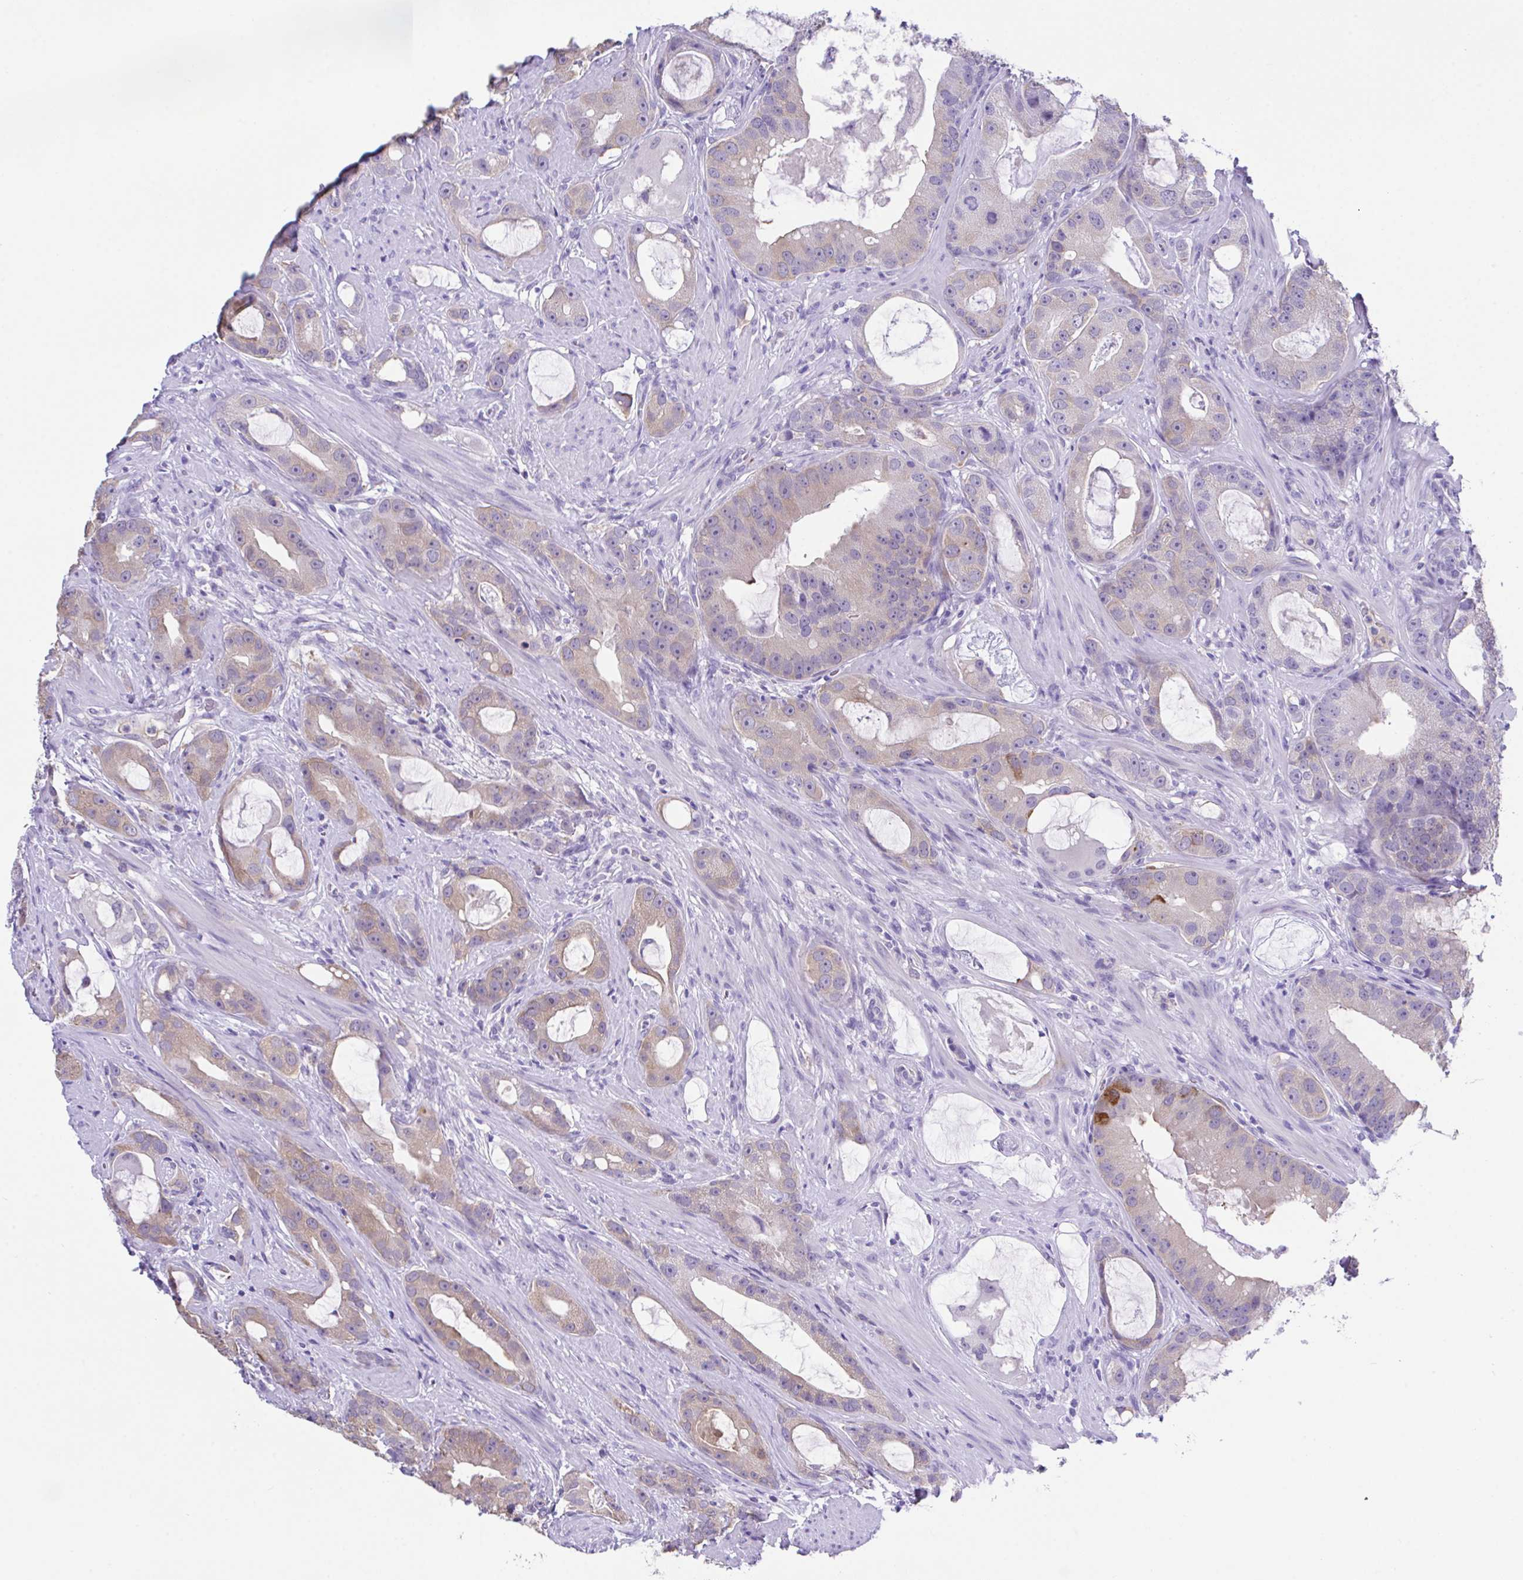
{"staining": {"intensity": "weak", "quantity": "25%-75%", "location": "cytoplasmic/membranous"}, "tissue": "prostate cancer", "cell_type": "Tumor cells", "image_type": "cancer", "snomed": [{"axis": "morphology", "description": "Adenocarcinoma, High grade"}, {"axis": "topography", "description": "Prostate"}], "caption": "Prostate high-grade adenocarcinoma was stained to show a protein in brown. There is low levels of weak cytoplasmic/membranous positivity in about 25%-75% of tumor cells.", "gene": "HOXB4", "patient": {"sex": "male", "age": 65}}